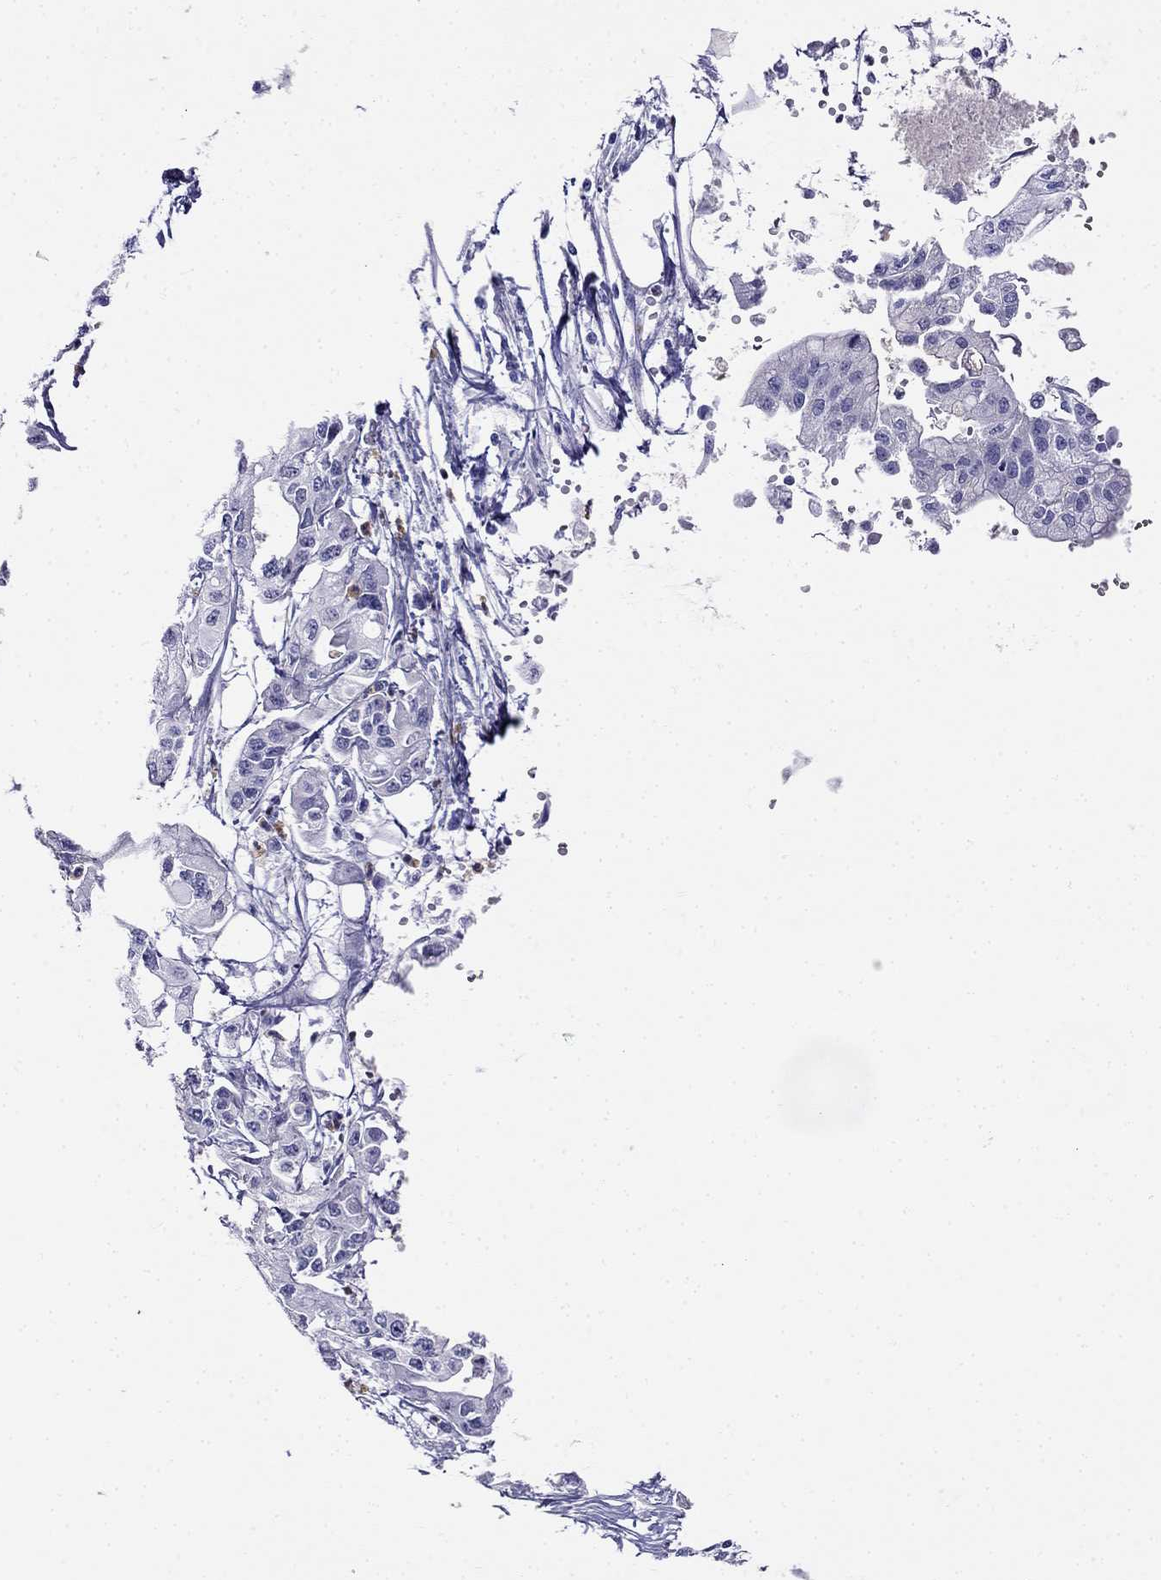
{"staining": {"intensity": "negative", "quantity": "none", "location": "none"}, "tissue": "pancreatic cancer", "cell_type": "Tumor cells", "image_type": "cancer", "snomed": [{"axis": "morphology", "description": "Adenocarcinoma, NOS"}, {"axis": "topography", "description": "Pancreas"}], "caption": "IHC image of neoplastic tissue: pancreatic adenocarcinoma stained with DAB shows no significant protein positivity in tumor cells. The staining was performed using DAB (3,3'-diaminobenzidine) to visualize the protein expression in brown, while the nuclei were stained in blue with hematoxylin (Magnification: 20x).", "gene": "PPP1R36", "patient": {"sex": "male", "age": 70}}